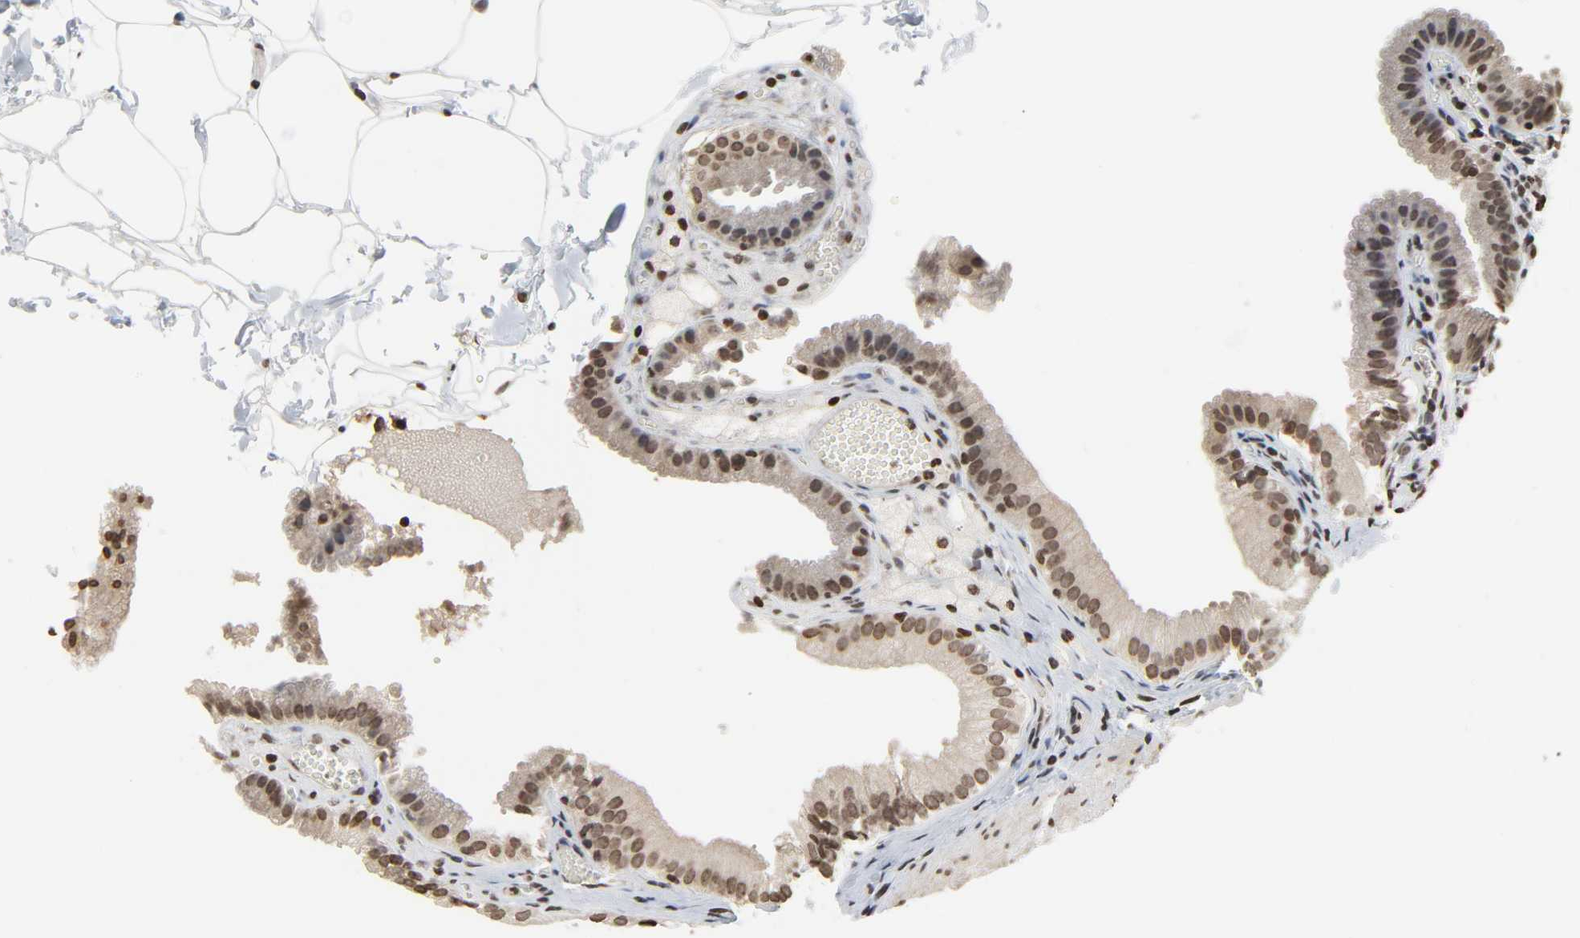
{"staining": {"intensity": "moderate", "quantity": ">75%", "location": "nuclear"}, "tissue": "gallbladder", "cell_type": "Glandular cells", "image_type": "normal", "snomed": [{"axis": "morphology", "description": "Normal tissue, NOS"}, {"axis": "topography", "description": "Gallbladder"}], "caption": "Immunohistochemistry (IHC) image of normal human gallbladder stained for a protein (brown), which displays medium levels of moderate nuclear positivity in about >75% of glandular cells.", "gene": "ELAVL1", "patient": {"sex": "female", "age": 24}}